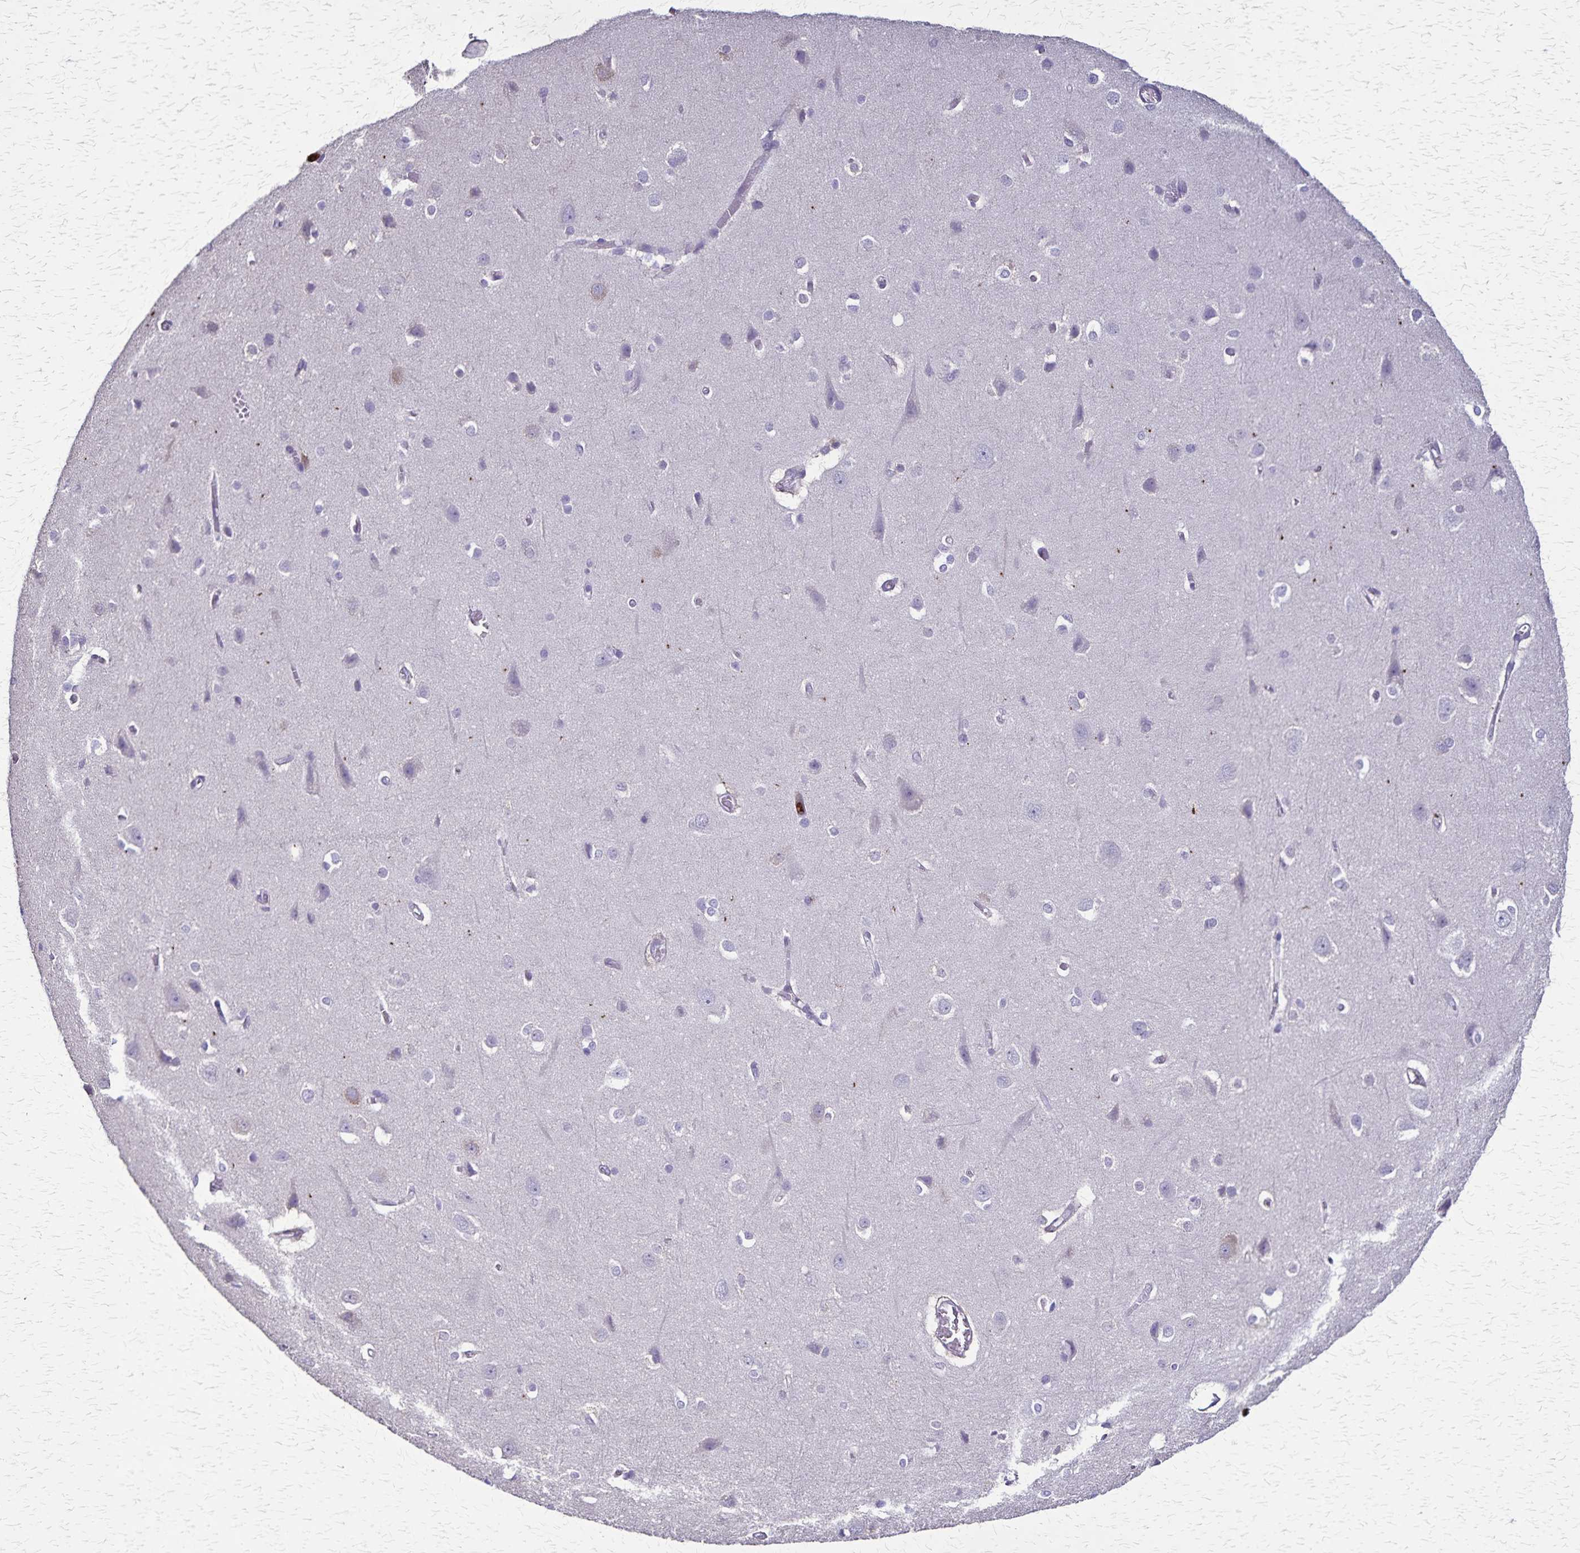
{"staining": {"intensity": "negative", "quantity": "none", "location": "none"}, "tissue": "cerebral cortex", "cell_type": "Endothelial cells", "image_type": "normal", "snomed": [{"axis": "morphology", "description": "Normal tissue, NOS"}, {"axis": "topography", "description": "Cerebral cortex"}], "caption": "Image shows no significant protein positivity in endothelial cells of normal cerebral cortex.", "gene": "ULBP3", "patient": {"sex": "male", "age": 37}}